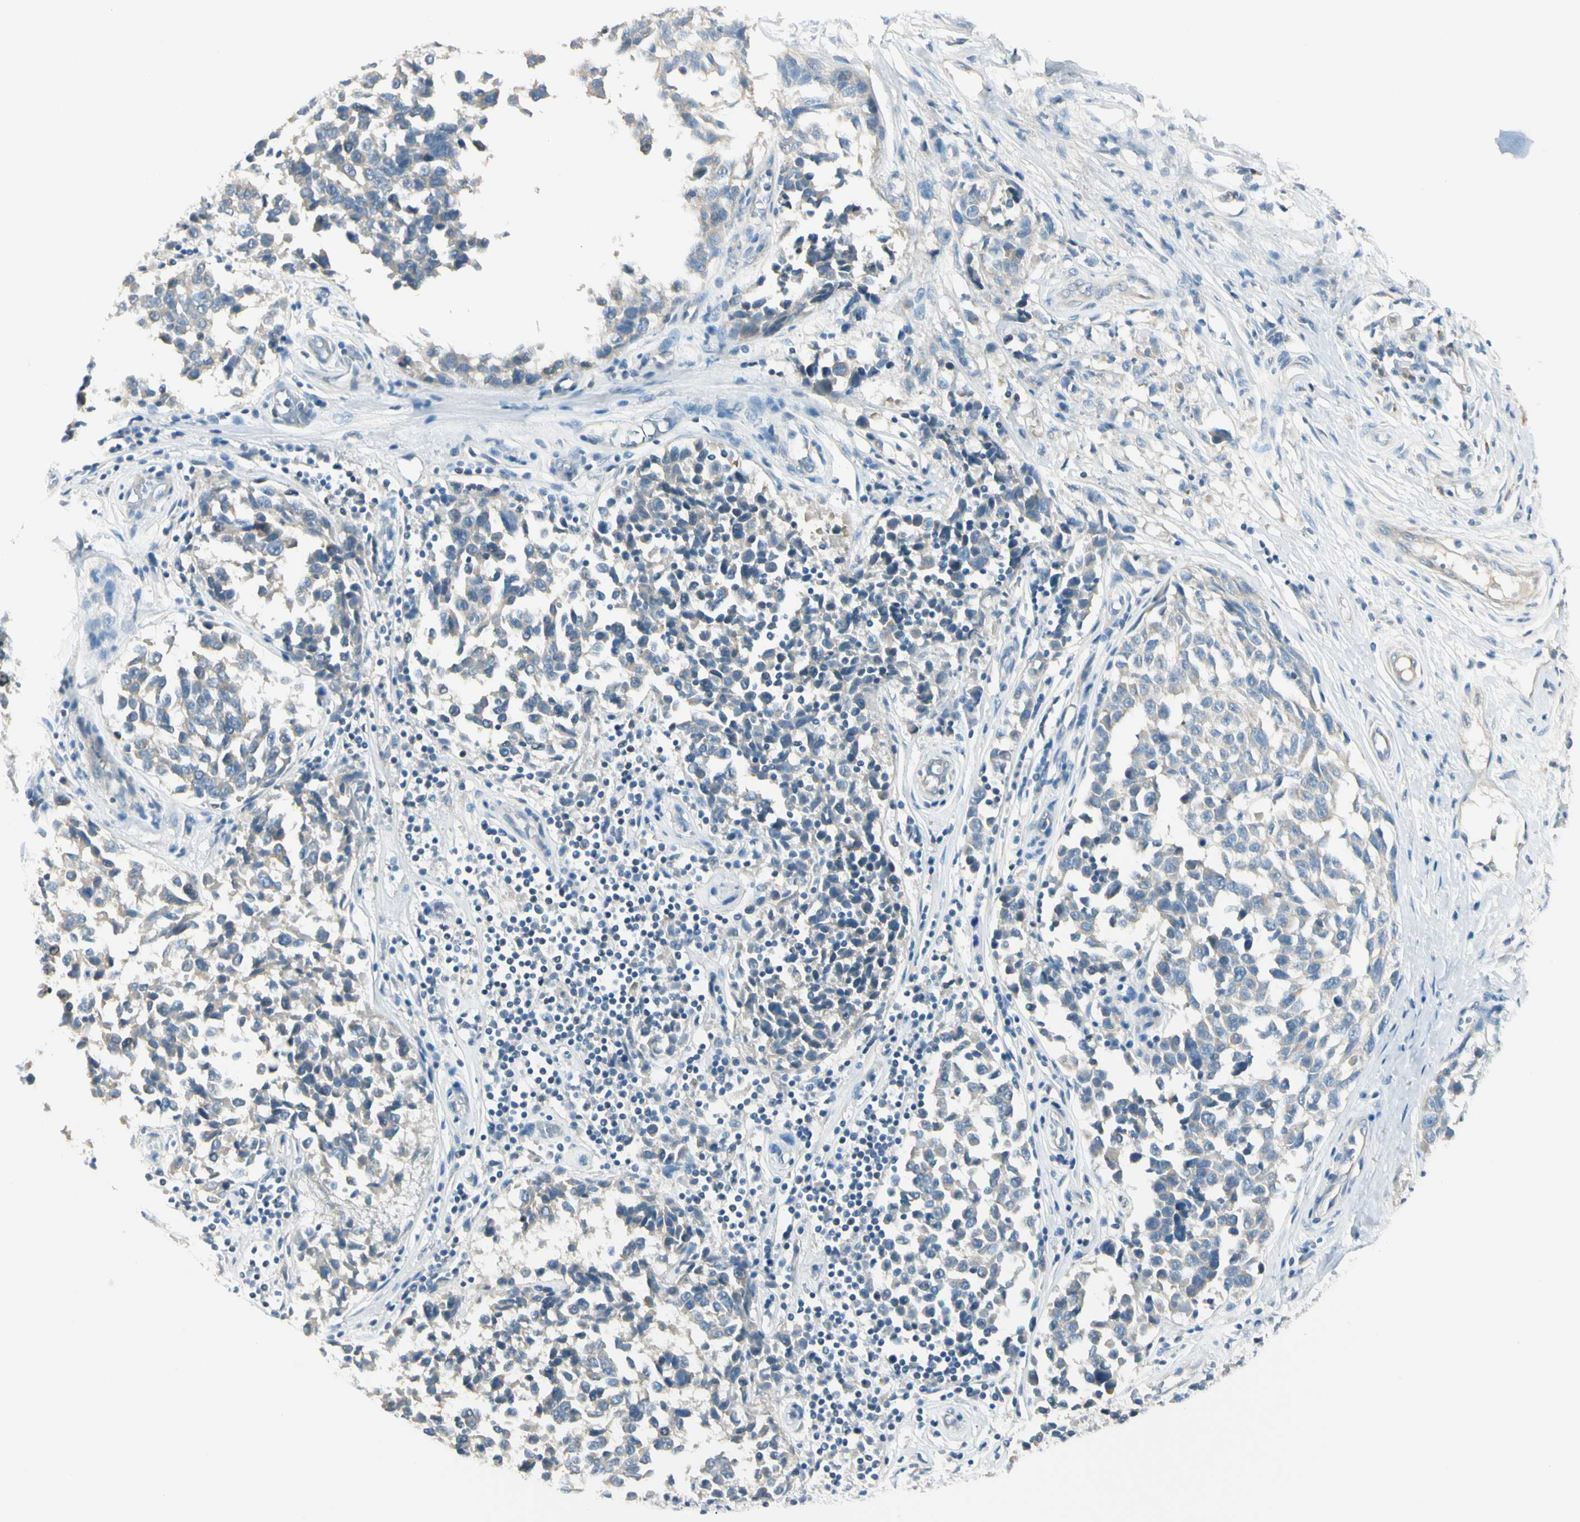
{"staining": {"intensity": "negative", "quantity": "none", "location": "none"}, "tissue": "melanoma", "cell_type": "Tumor cells", "image_type": "cancer", "snomed": [{"axis": "morphology", "description": "Malignant melanoma, NOS"}, {"axis": "topography", "description": "Skin"}], "caption": "The immunohistochemistry (IHC) micrograph has no significant expression in tumor cells of melanoma tissue.", "gene": "SLC6A15", "patient": {"sex": "female", "age": 64}}